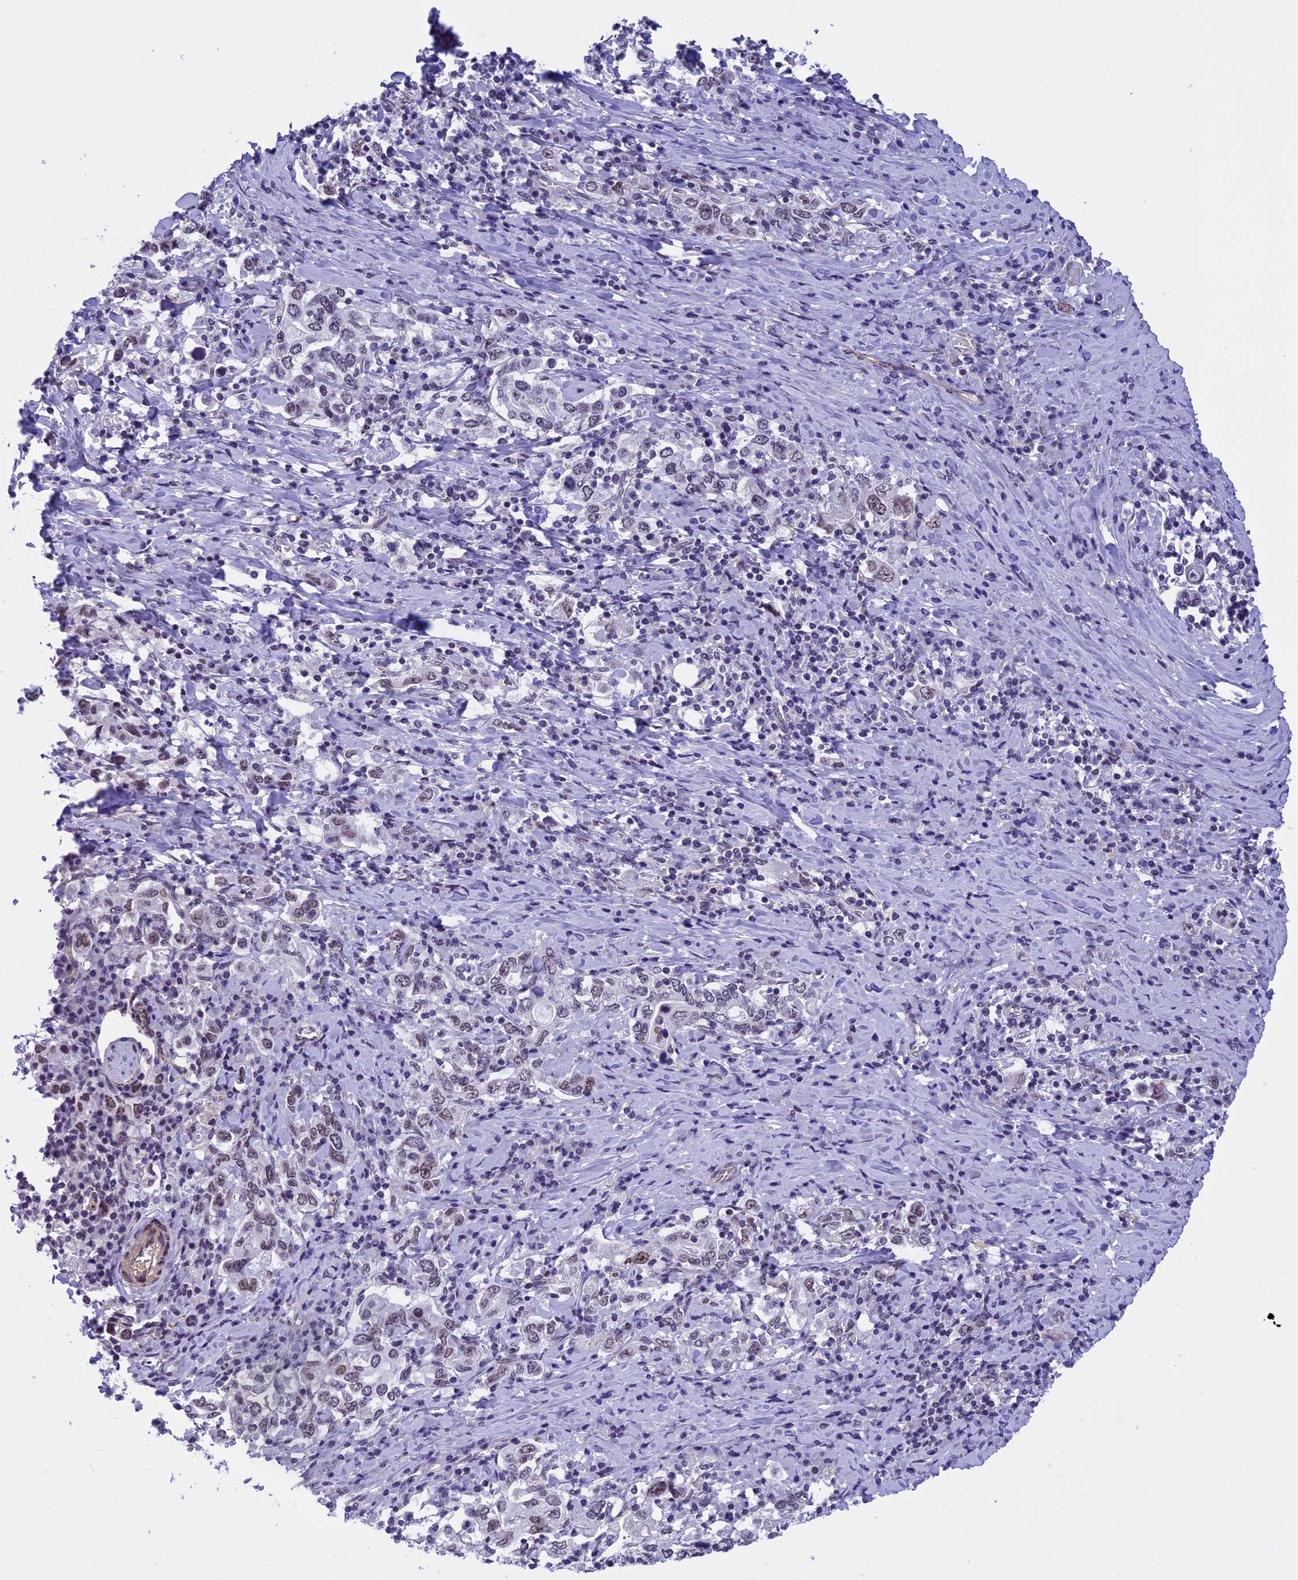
{"staining": {"intensity": "weak", "quantity": "25%-75%", "location": "nuclear"}, "tissue": "stomach cancer", "cell_type": "Tumor cells", "image_type": "cancer", "snomed": [{"axis": "morphology", "description": "Adenocarcinoma, NOS"}, {"axis": "topography", "description": "Stomach, upper"}, {"axis": "topography", "description": "Stomach"}], "caption": "Immunohistochemistry (IHC) photomicrograph of human adenocarcinoma (stomach) stained for a protein (brown), which reveals low levels of weak nuclear staining in about 25%-75% of tumor cells.", "gene": "NIPBL", "patient": {"sex": "male", "age": 62}}